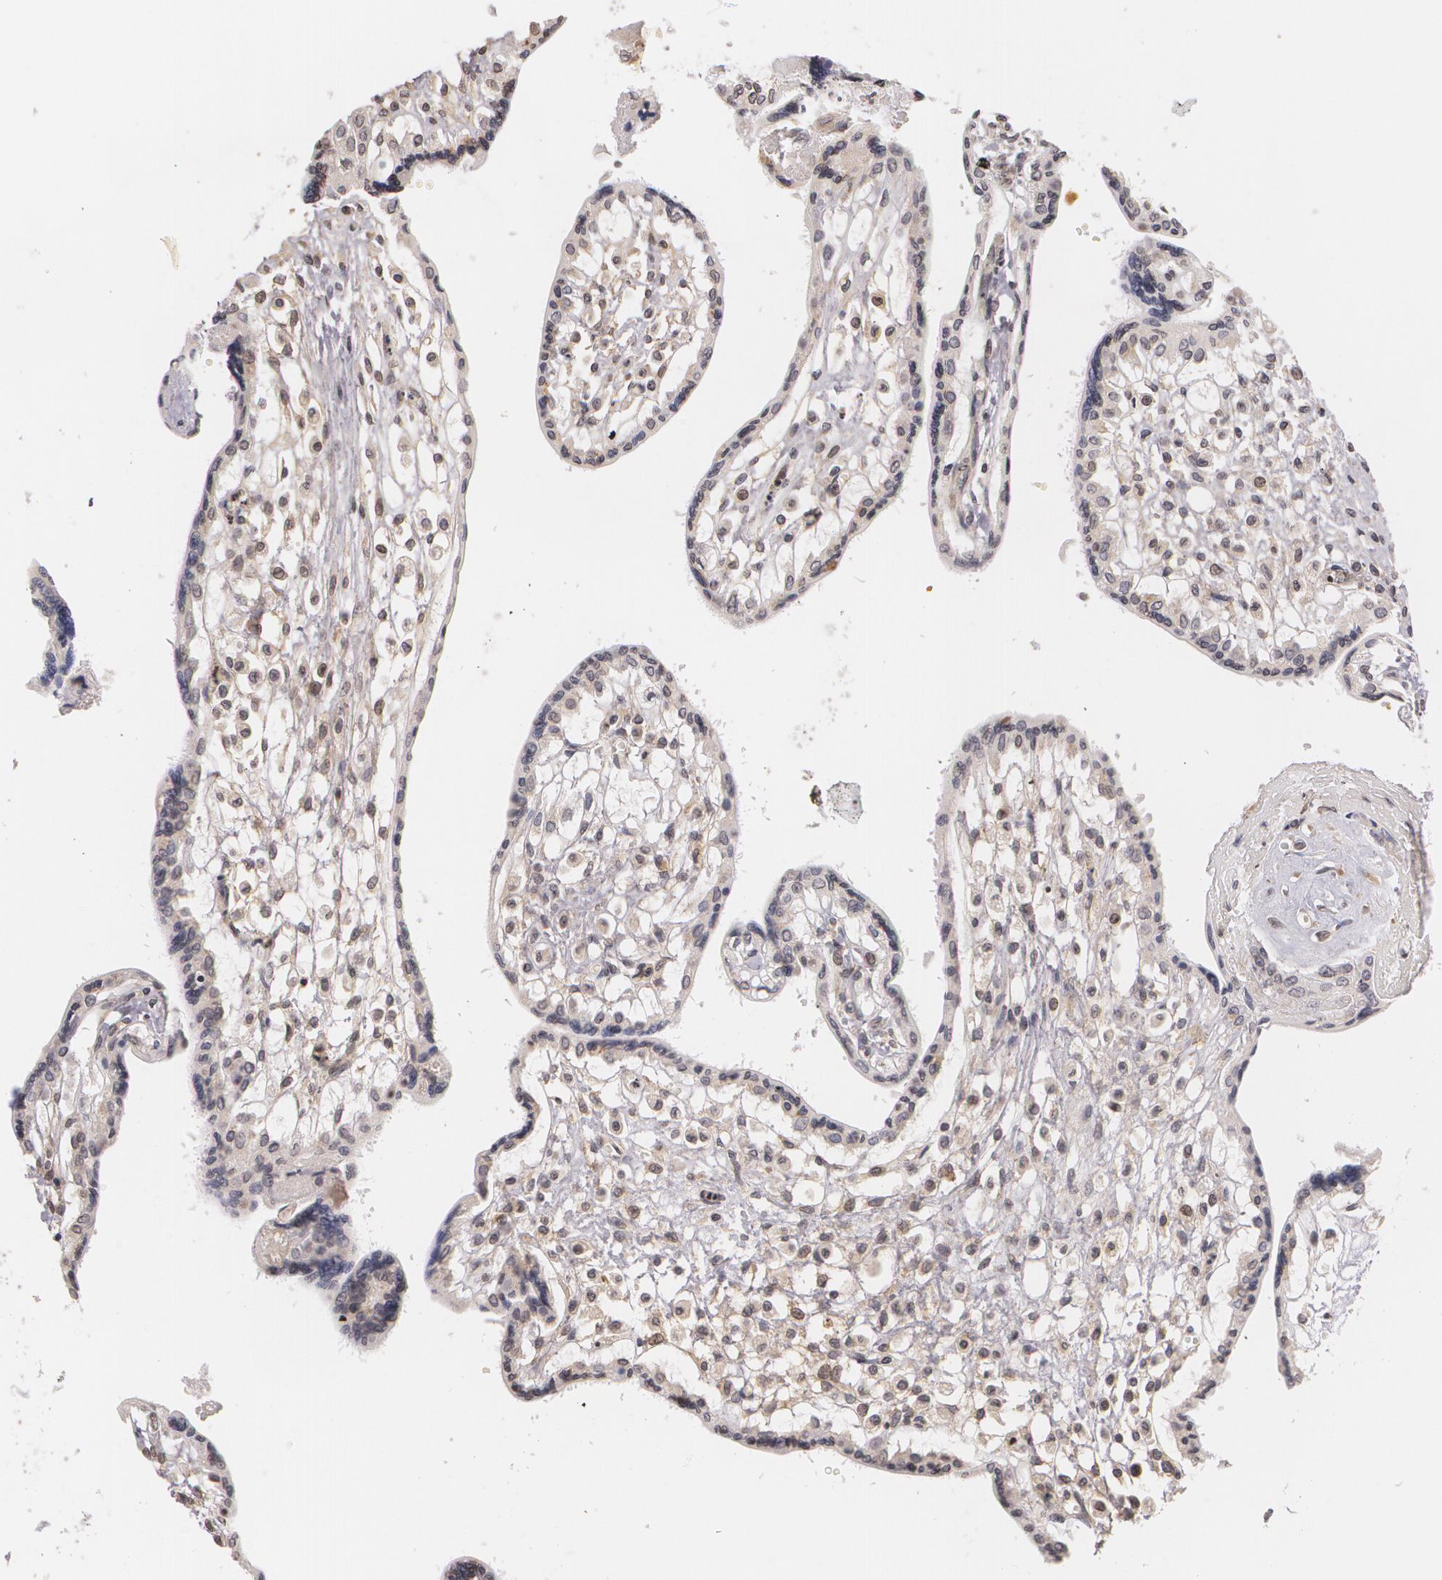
{"staining": {"intensity": "moderate", "quantity": "25%-75%", "location": "nuclear"}, "tissue": "placenta", "cell_type": "Trophoblastic cells", "image_type": "normal", "snomed": [{"axis": "morphology", "description": "Normal tissue, NOS"}, {"axis": "topography", "description": "Placenta"}], "caption": "Human placenta stained with a brown dye displays moderate nuclear positive staining in approximately 25%-75% of trophoblastic cells.", "gene": "VAV3", "patient": {"sex": "female", "age": 31}}